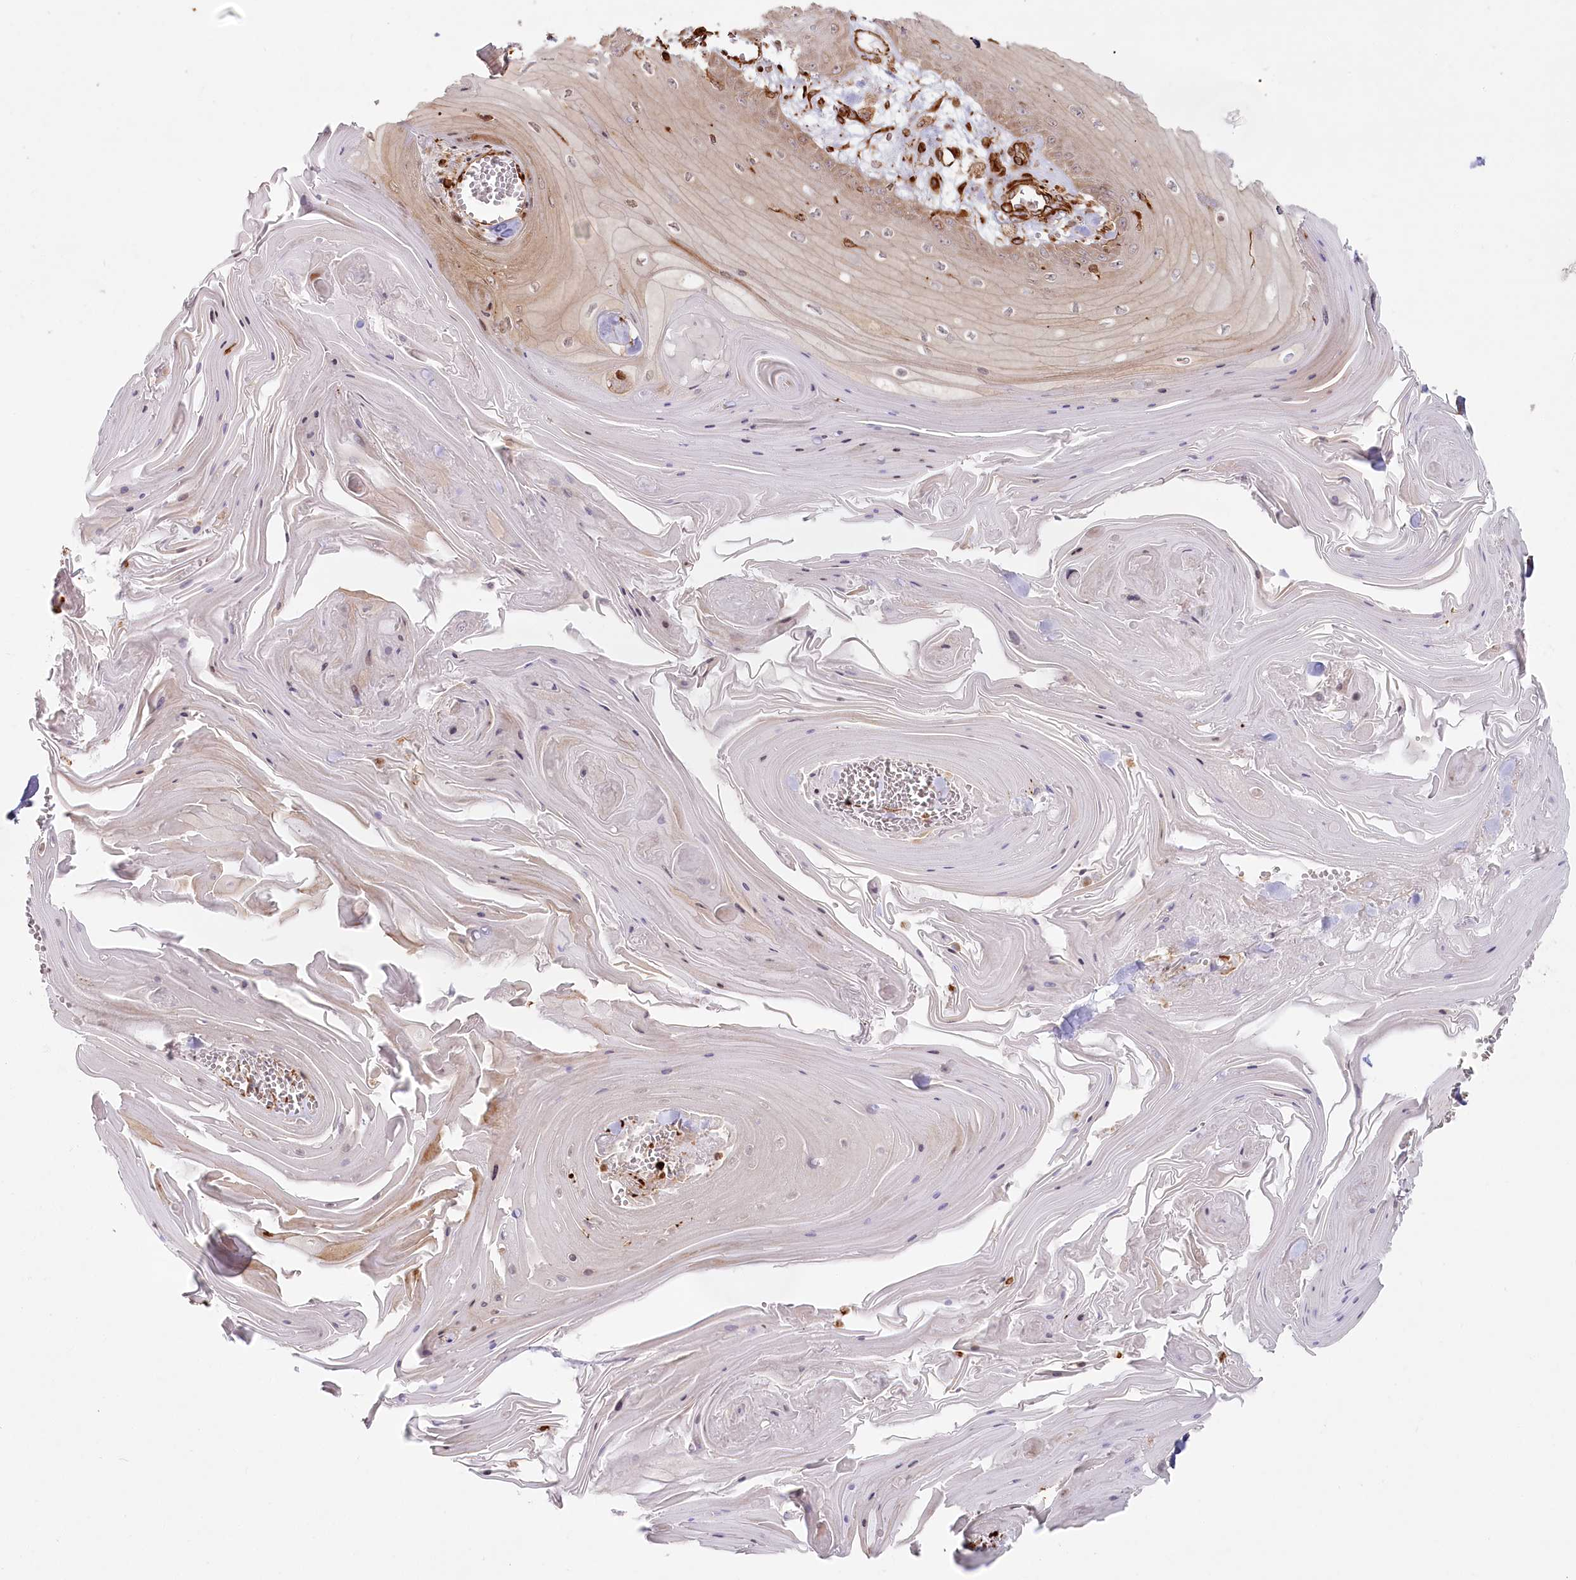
{"staining": {"intensity": "moderate", "quantity": "<25%", "location": "cytoplasmic/membranous"}, "tissue": "skin cancer", "cell_type": "Tumor cells", "image_type": "cancer", "snomed": [{"axis": "morphology", "description": "Squamous cell carcinoma, NOS"}, {"axis": "topography", "description": "Skin"}], "caption": "This photomicrograph exhibits skin cancer (squamous cell carcinoma) stained with immunohistochemistry to label a protein in brown. The cytoplasmic/membranous of tumor cells show moderate positivity for the protein. Nuclei are counter-stained blue.", "gene": "TTC1", "patient": {"sex": "male", "age": 74}}